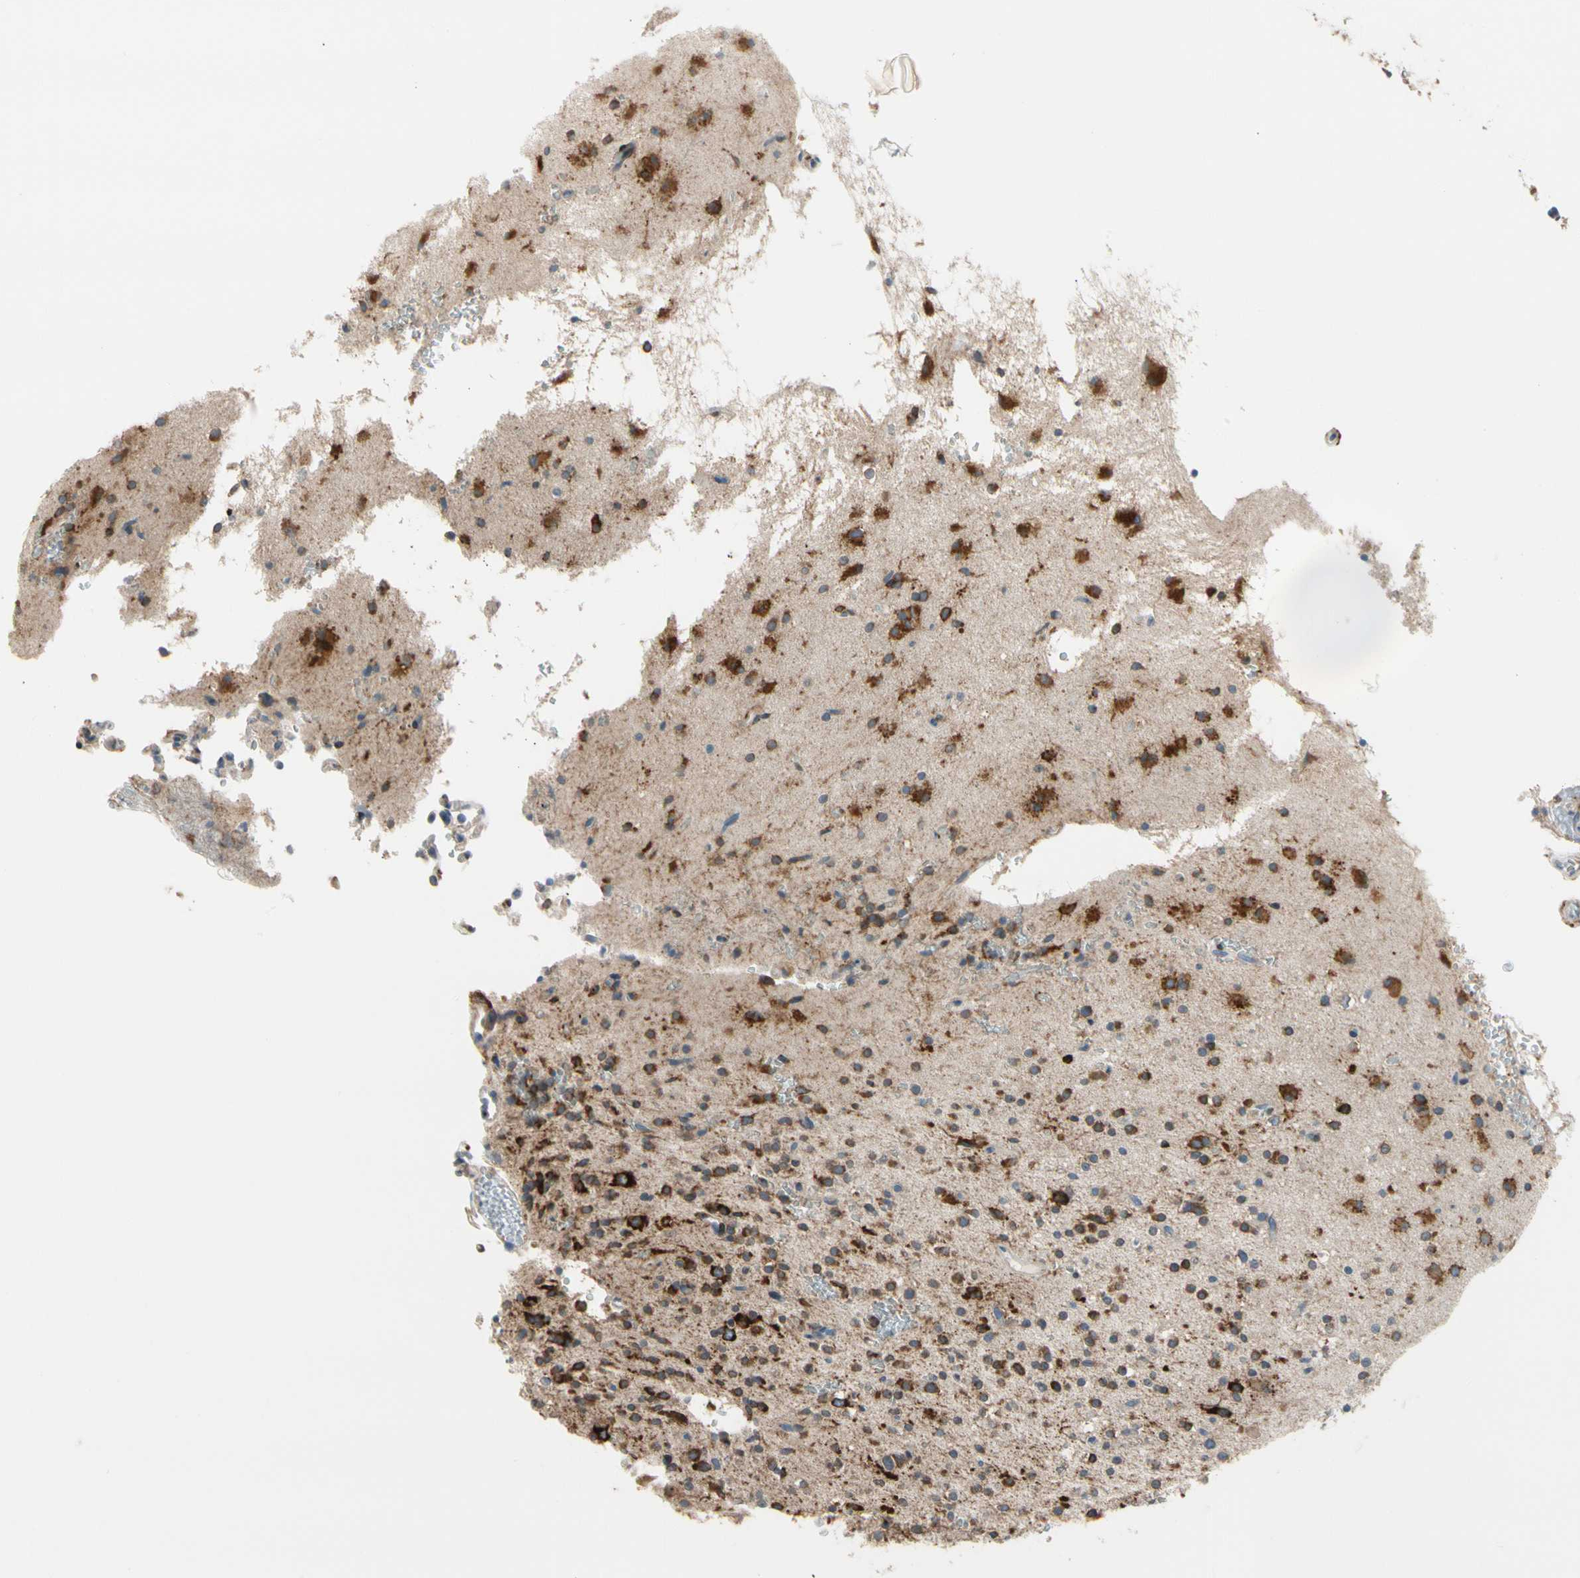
{"staining": {"intensity": "moderate", "quantity": ">75%", "location": "cytoplasmic/membranous"}, "tissue": "glioma", "cell_type": "Tumor cells", "image_type": "cancer", "snomed": [{"axis": "morphology", "description": "Glioma, malignant, High grade"}, {"axis": "topography", "description": "Brain"}], "caption": "Glioma was stained to show a protein in brown. There is medium levels of moderate cytoplasmic/membranous staining in about >75% of tumor cells.", "gene": "LRPAP1", "patient": {"sex": "male", "age": 47}}